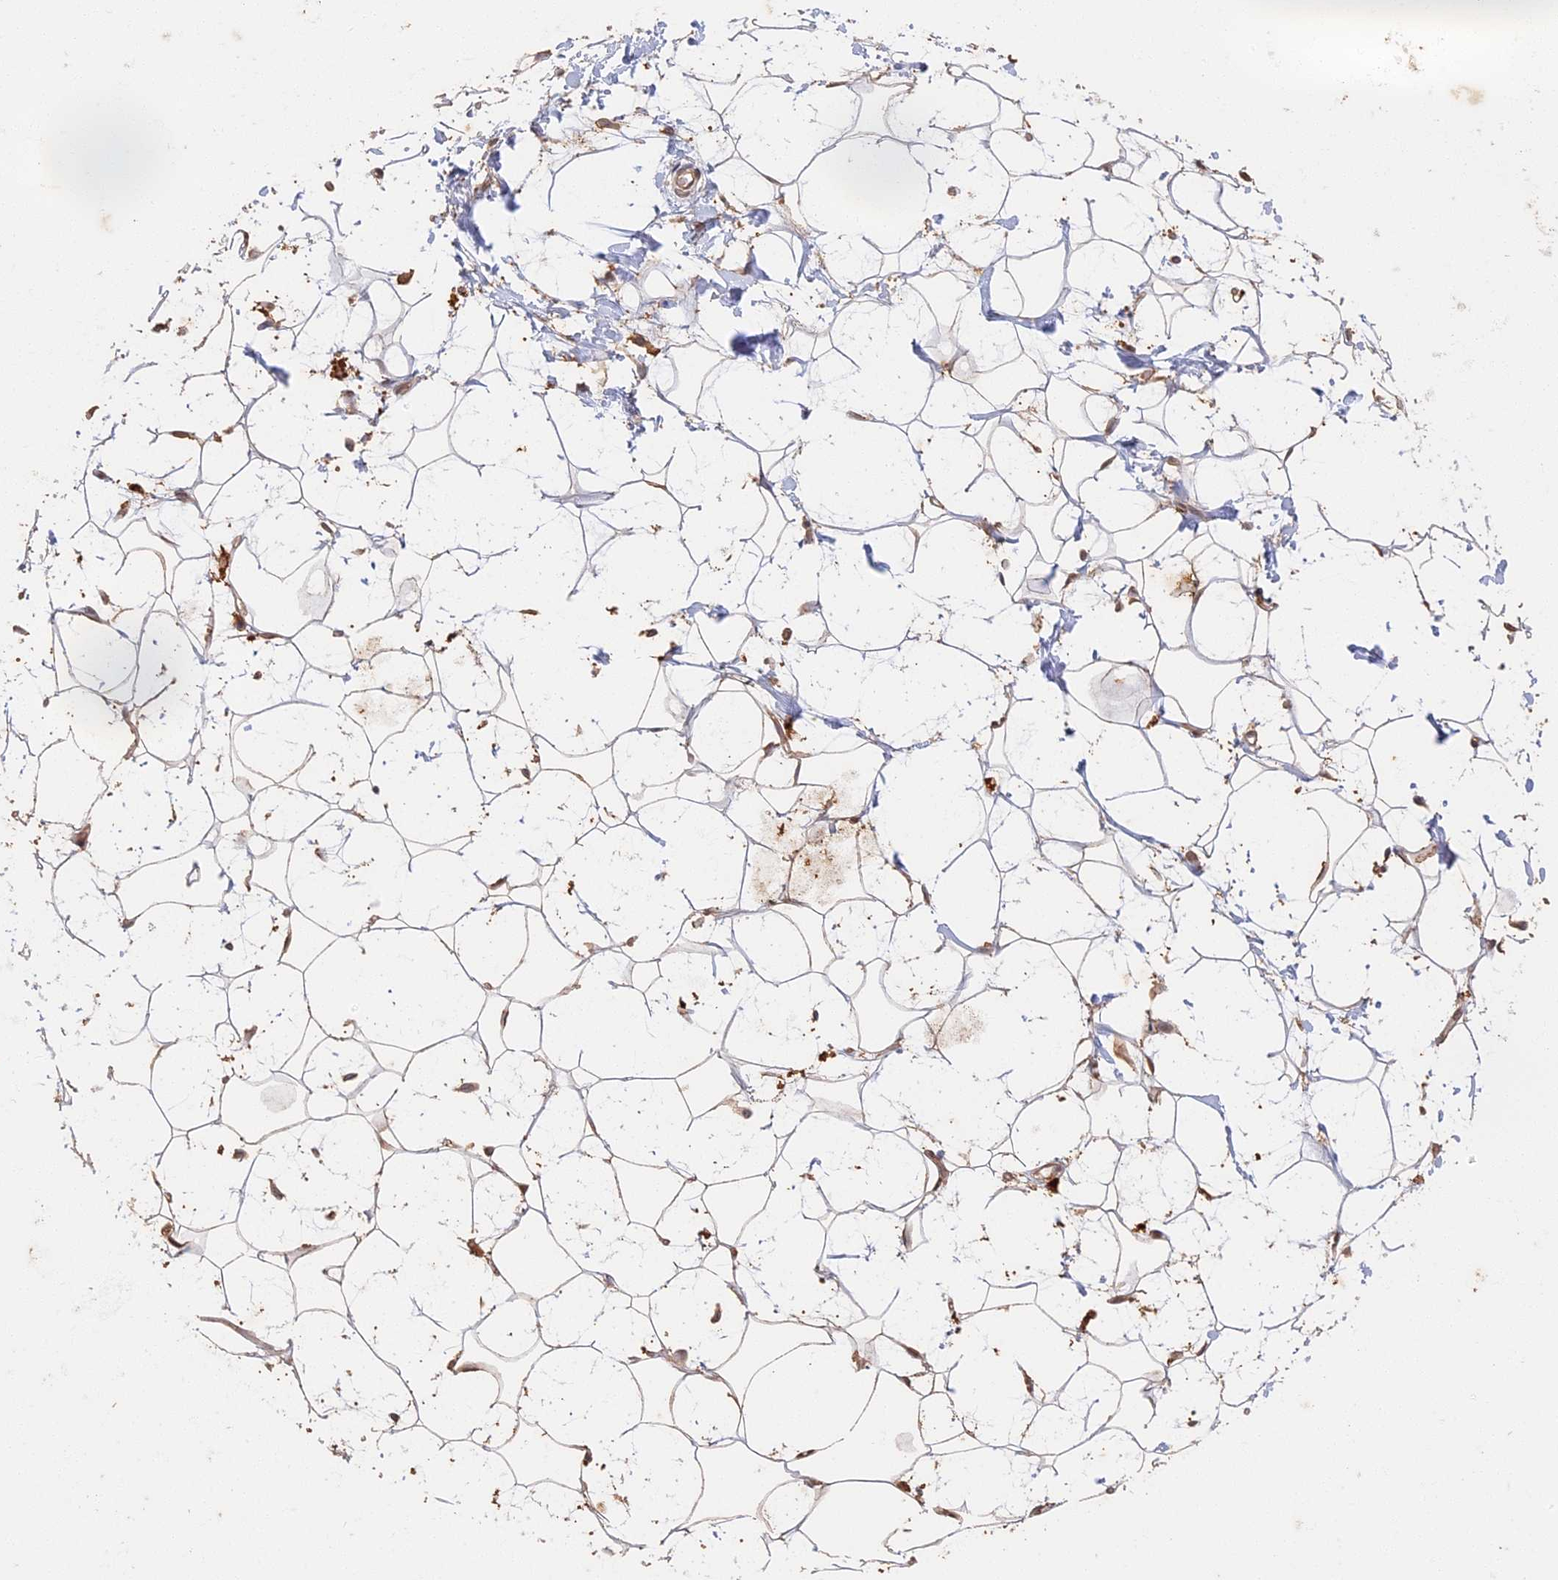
{"staining": {"intensity": "moderate", "quantity": ">75%", "location": "cytoplasmic/membranous"}, "tissue": "adipose tissue", "cell_type": "Adipocytes", "image_type": "normal", "snomed": [{"axis": "morphology", "description": "Normal tissue, NOS"}, {"axis": "topography", "description": "Breast"}], "caption": "Immunohistochemistry (IHC) image of benign adipose tissue: adipose tissue stained using IHC exhibits medium levels of moderate protein expression localized specifically in the cytoplasmic/membranous of adipocytes, appearing as a cytoplasmic/membranous brown color.", "gene": "STX16", "patient": {"sex": "female", "age": 26}}